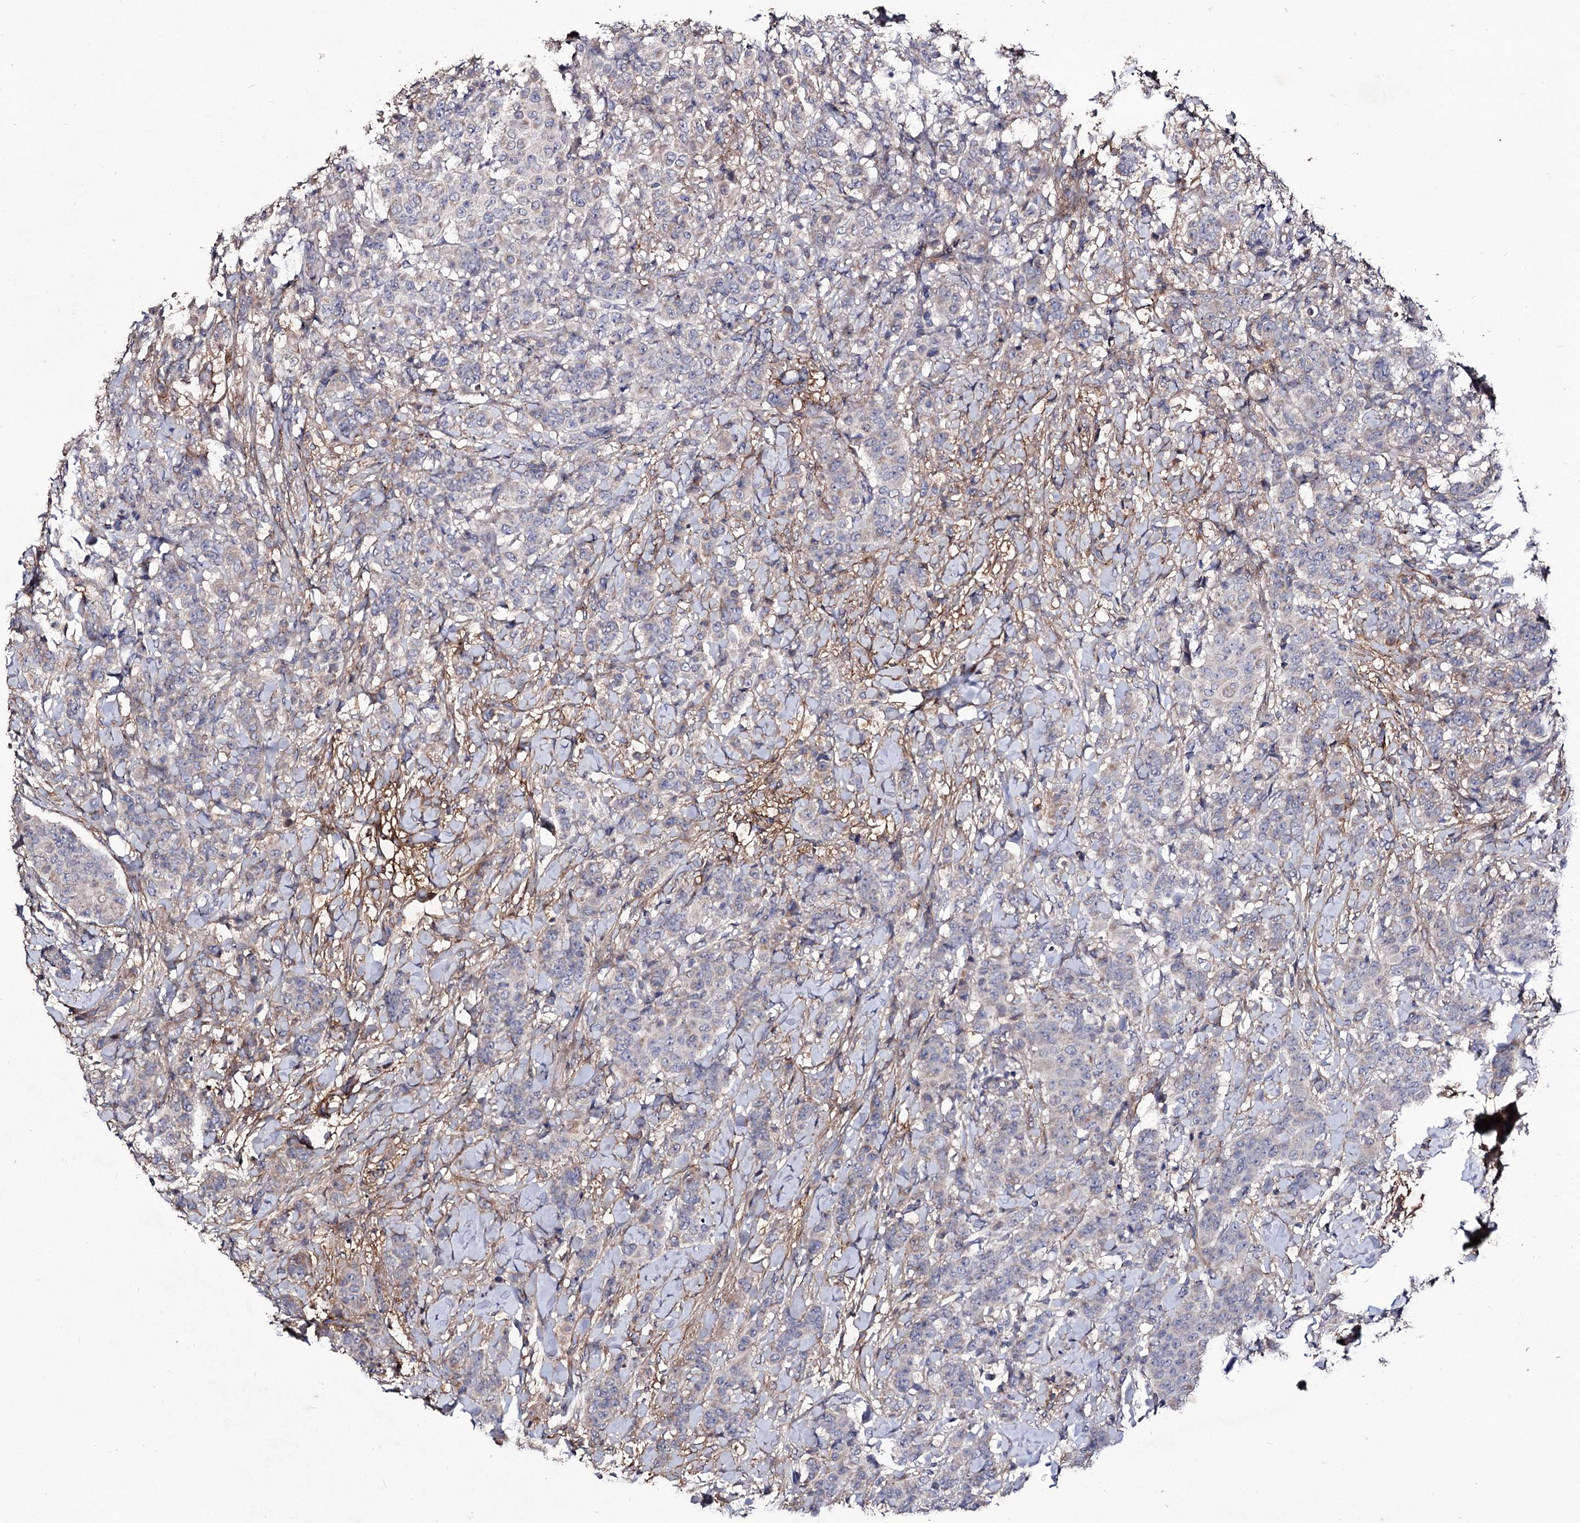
{"staining": {"intensity": "negative", "quantity": "none", "location": "none"}, "tissue": "breast cancer", "cell_type": "Tumor cells", "image_type": "cancer", "snomed": [{"axis": "morphology", "description": "Duct carcinoma"}, {"axis": "topography", "description": "Breast"}], "caption": "Histopathology image shows no significant protein staining in tumor cells of breast cancer (invasive ductal carcinoma).", "gene": "MYO1H", "patient": {"sex": "female", "age": 40}}